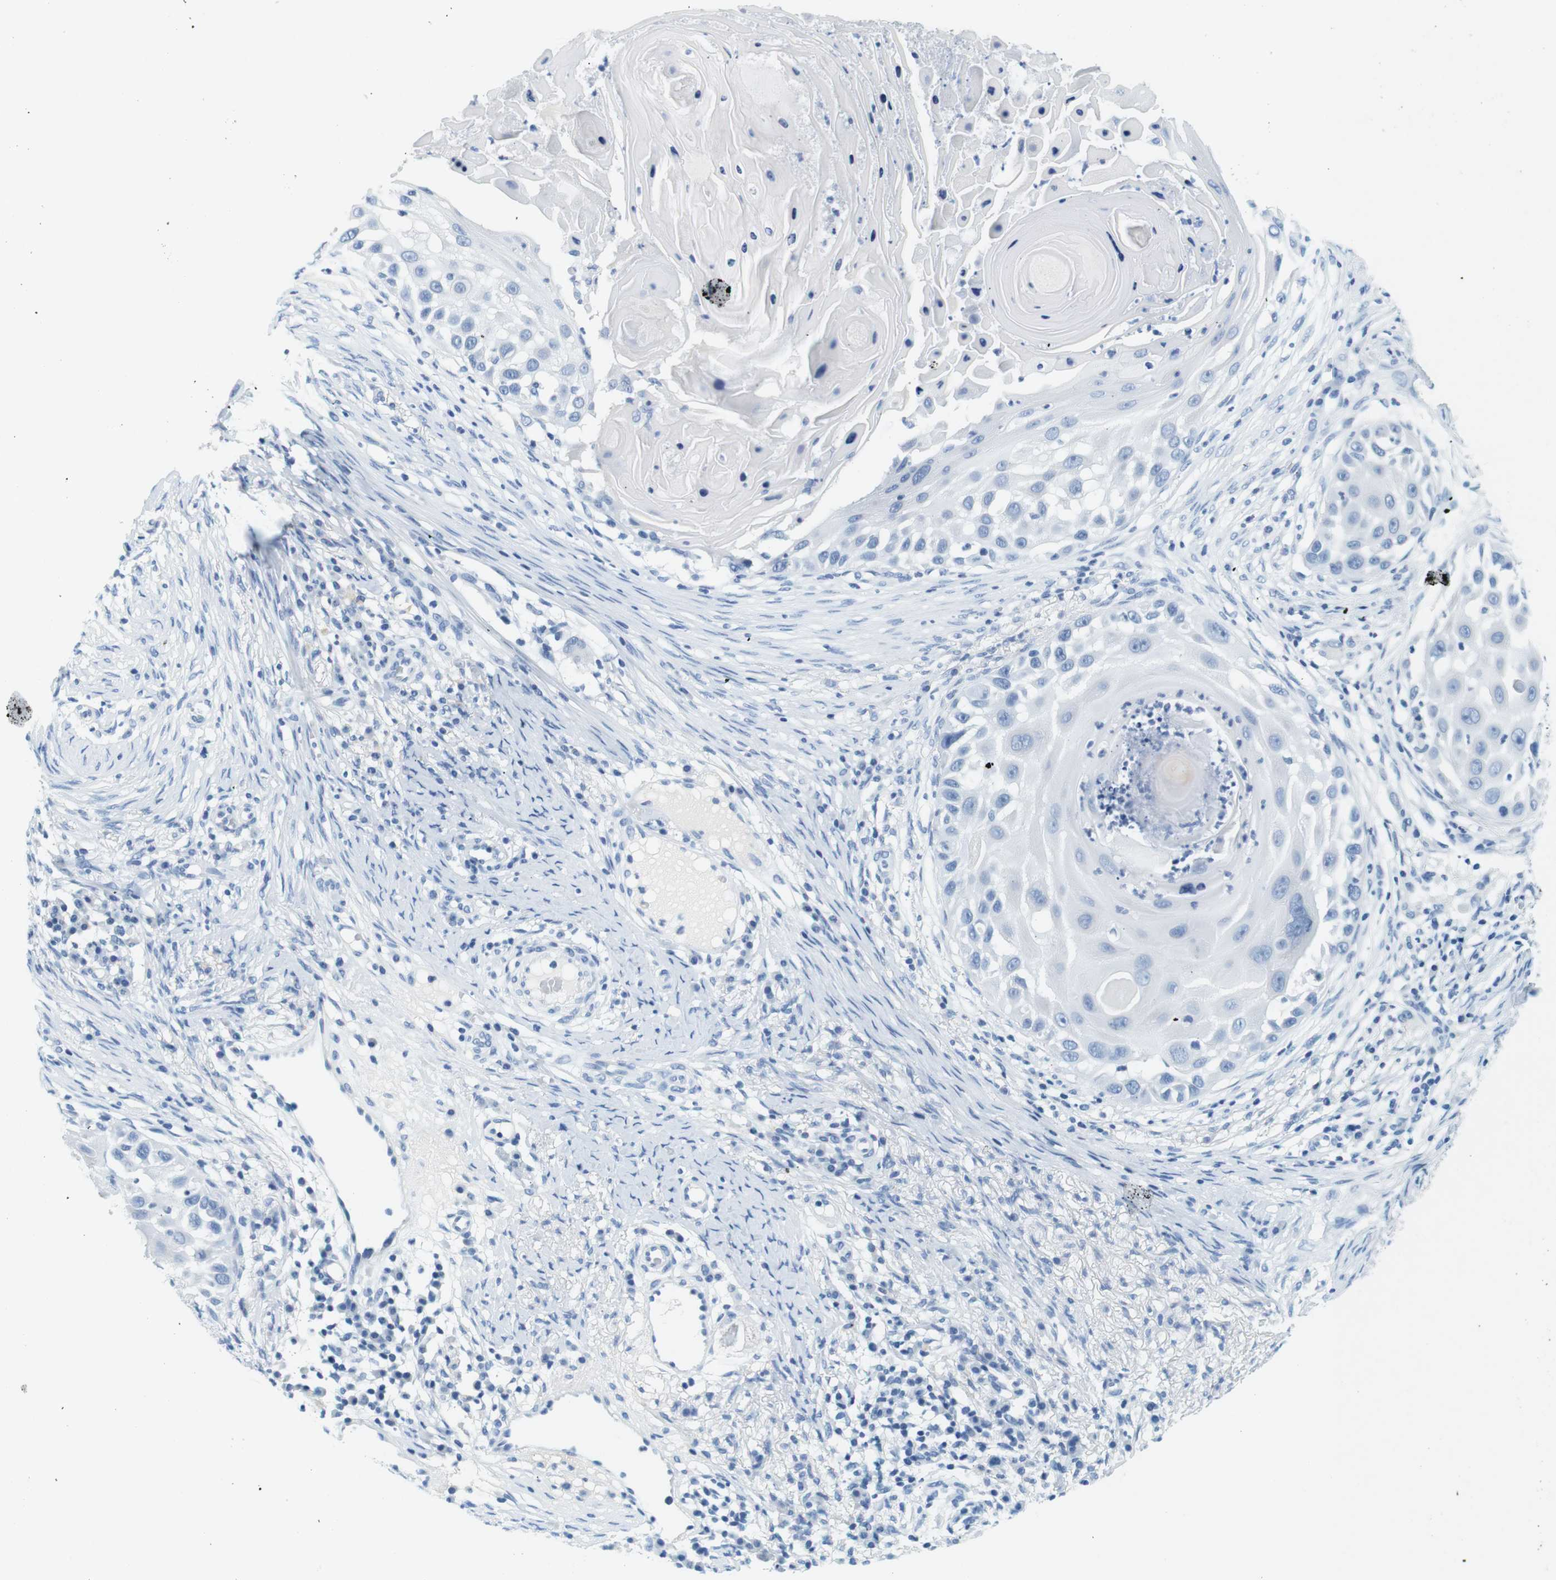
{"staining": {"intensity": "negative", "quantity": "none", "location": "none"}, "tissue": "skin cancer", "cell_type": "Tumor cells", "image_type": "cancer", "snomed": [{"axis": "morphology", "description": "Squamous cell carcinoma, NOS"}, {"axis": "topography", "description": "Skin"}], "caption": "Immunohistochemistry photomicrograph of skin squamous cell carcinoma stained for a protein (brown), which exhibits no staining in tumor cells. (Brightfield microscopy of DAB (3,3'-diaminobenzidine) IHC at high magnification).", "gene": "CYP2C9", "patient": {"sex": "female", "age": 44}}